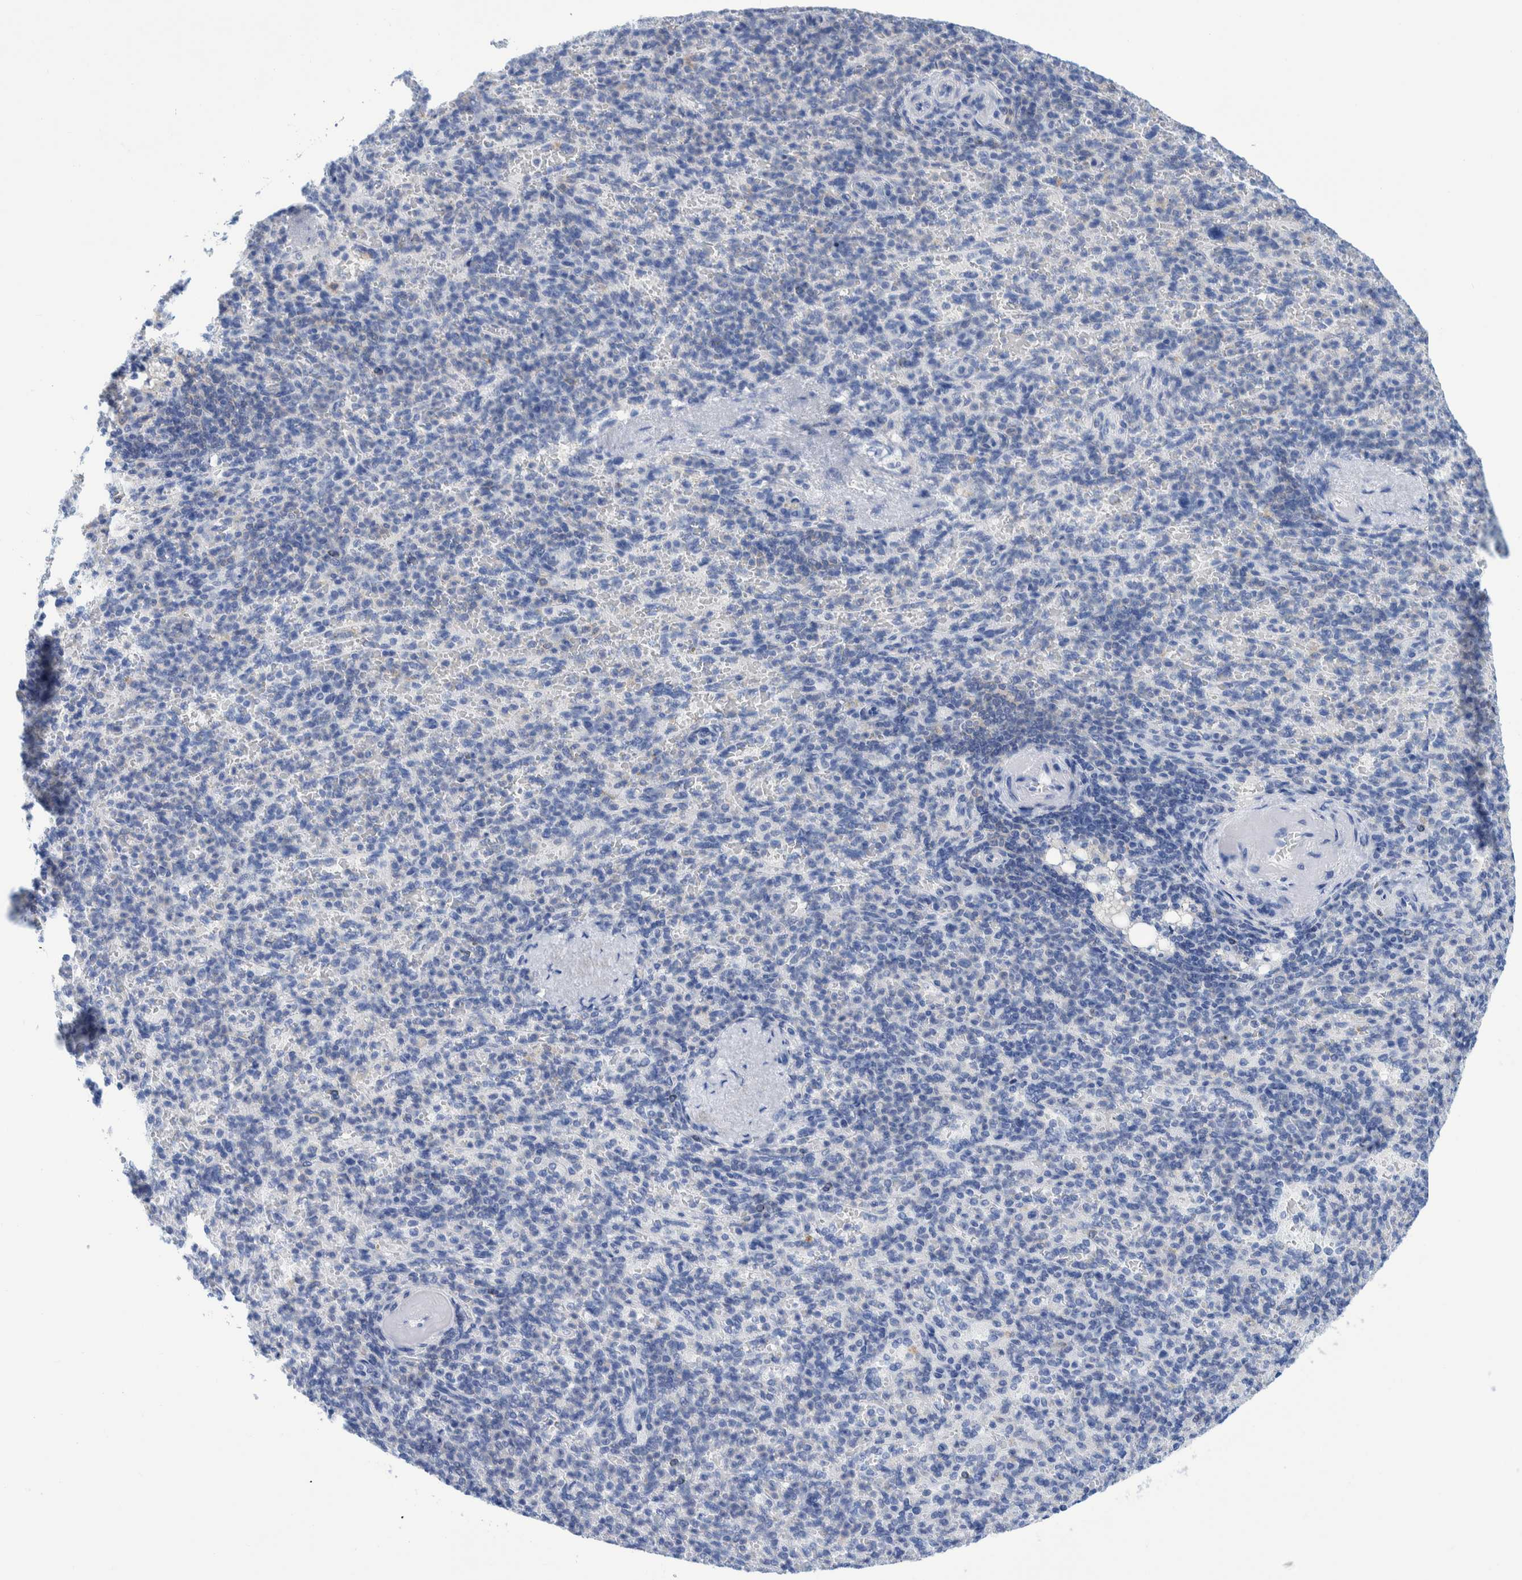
{"staining": {"intensity": "negative", "quantity": "none", "location": "none"}, "tissue": "spleen", "cell_type": "Cells in red pulp", "image_type": "normal", "snomed": [{"axis": "morphology", "description": "Normal tissue, NOS"}, {"axis": "topography", "description": "Spleen"}], "caption": "Immunohistochemistry (IHC) of normal human spleen exhibits no staining in cells in red pulp. The staining is performed using DAB brown chromogen with nuclei counter-stained in using hematoxylin.", "gene": "KRT14", "patient": {"sex": "female", "age": 74}}